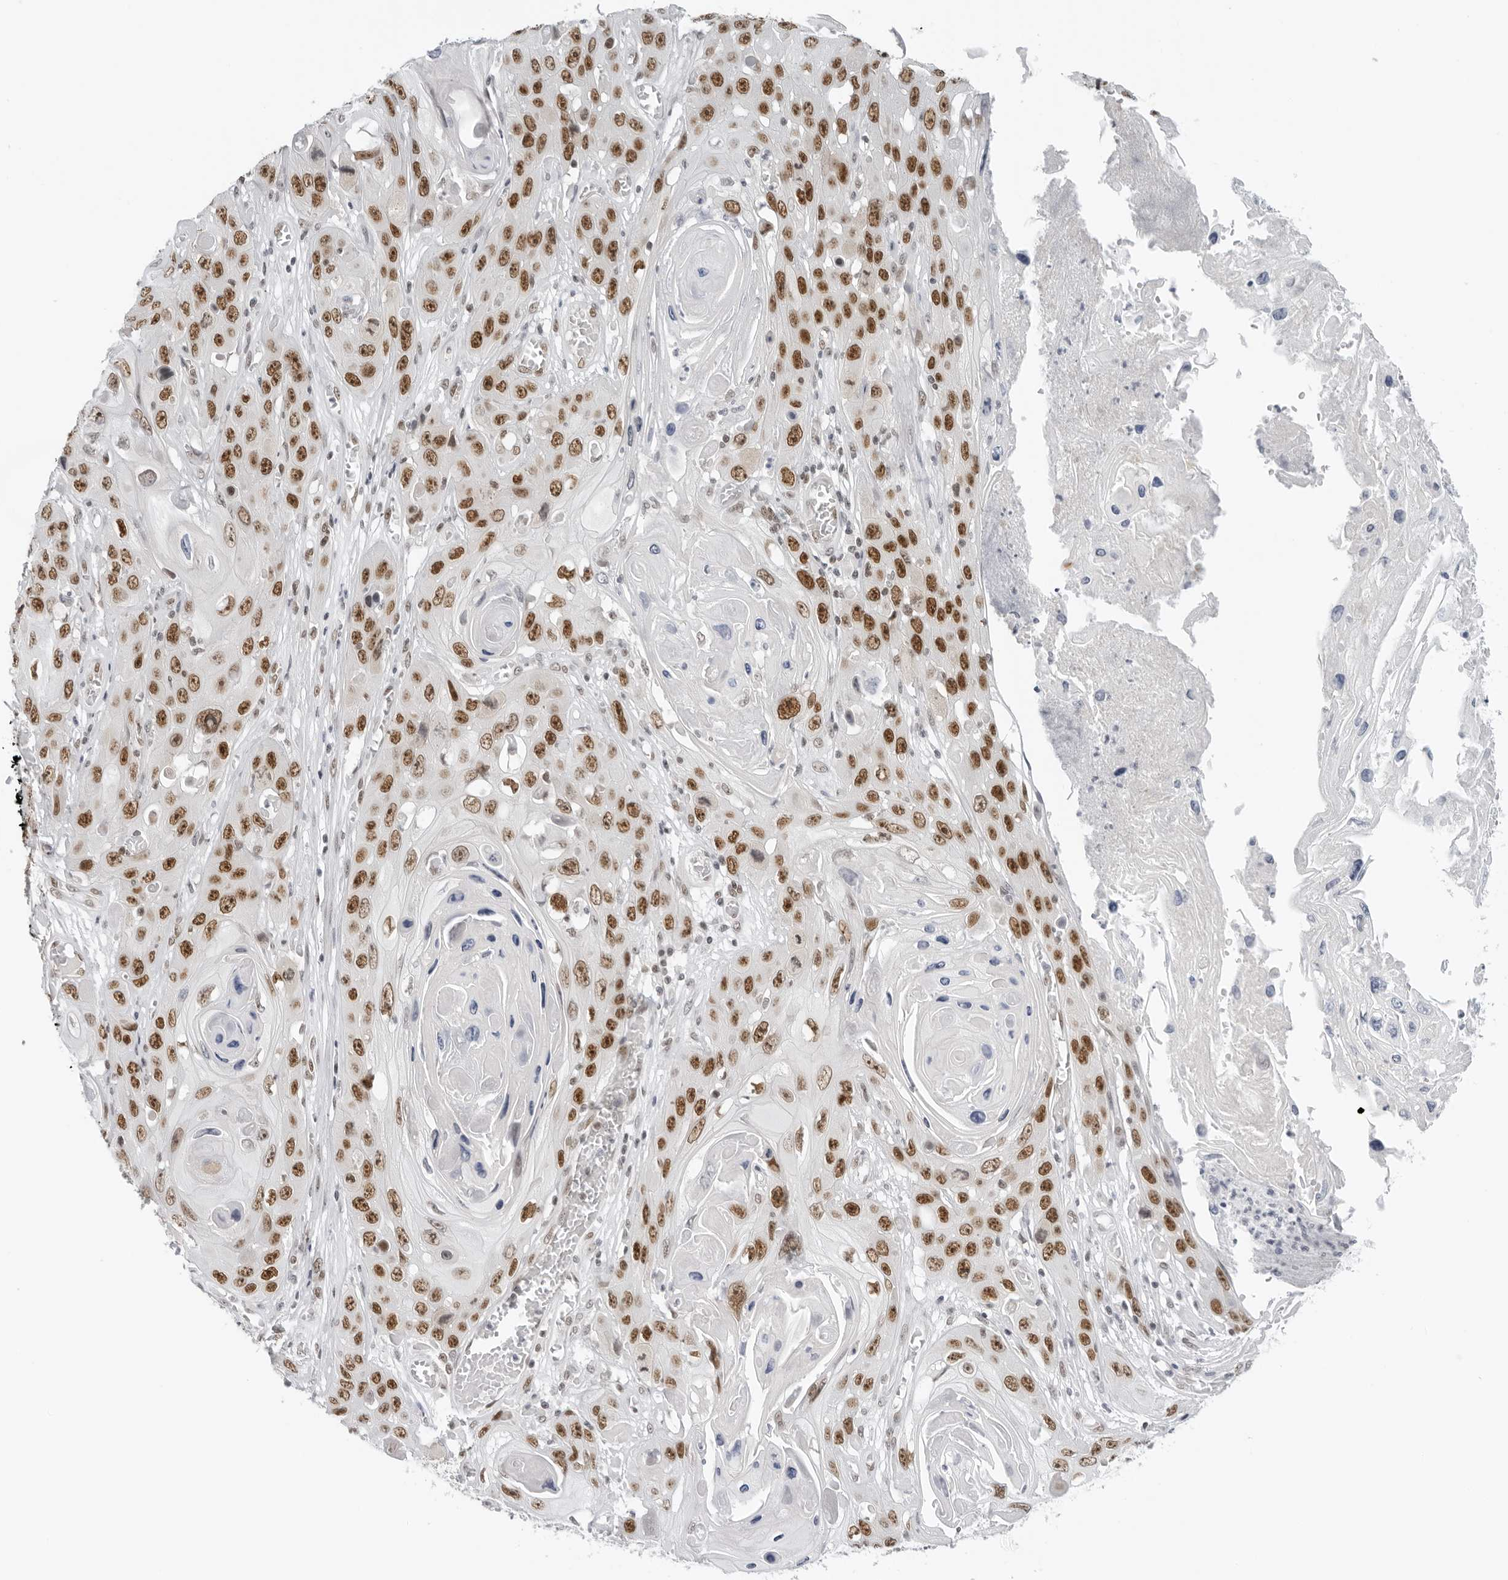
{"staining": {"intensity": "strong", "quantity": ">75%", "location": "nuclear"}, "tissue": "skin cancer", "cell_type": "Tumor cells", "image_type": "cancer", "snomed": [{"axis": "morphology", "description": "Squamous cell carcinoma, NOS"}, {"axis": "topography", "description": "Skin"}], "caption": "Squamous cell carcinoma (skin) stained for a protein (brown) reveals strong nuclear positive staining in approximately >75% of tumor cells.", "gene": "FOXK2", "patient": {"sex": "male", "age": 55}}